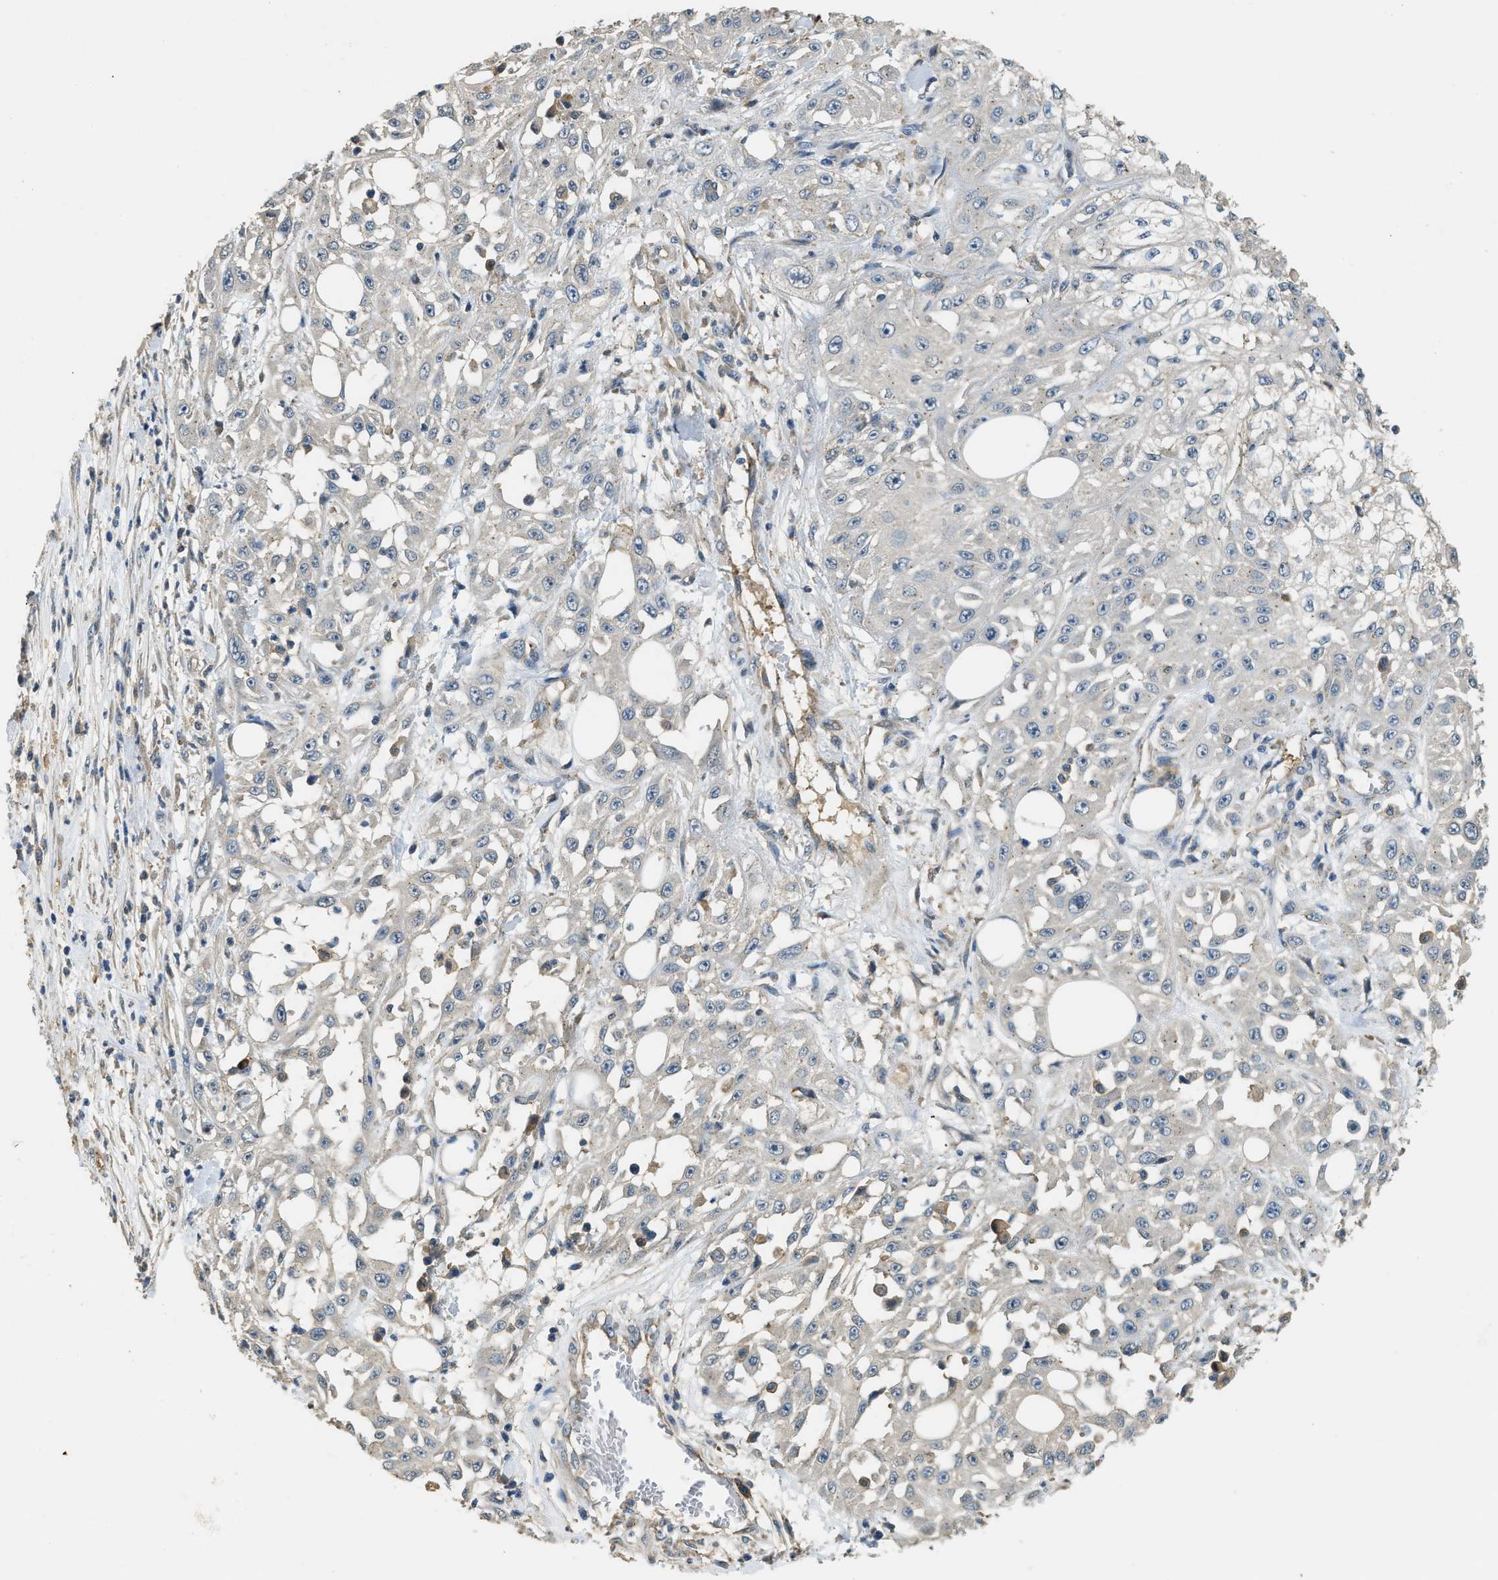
{"staining": {"intensity": "negative", "quantity": "none", "location": "none"}, "tissue": "skin cancer", "cell_type": "Tumor cells", "image_type": "cancer", "snomed": [{"axis": "morphology", "description": "Squamous cell carcinoma, NOS"}, {"axis": "morphology", "description": "Squamous cell carcinoma, metastatic, NOS"}, {"axis": "topography", "description": "Skin"}, {"axis": "topography", "description": "Lymph node"}], "caption": "Metastatic squamous cell carcinoma (skin) stained for a protein using IHC exhibits no staining tumor cells.", "gene": "CFLAR", "patient": {"sex": "male", "age": 75}}